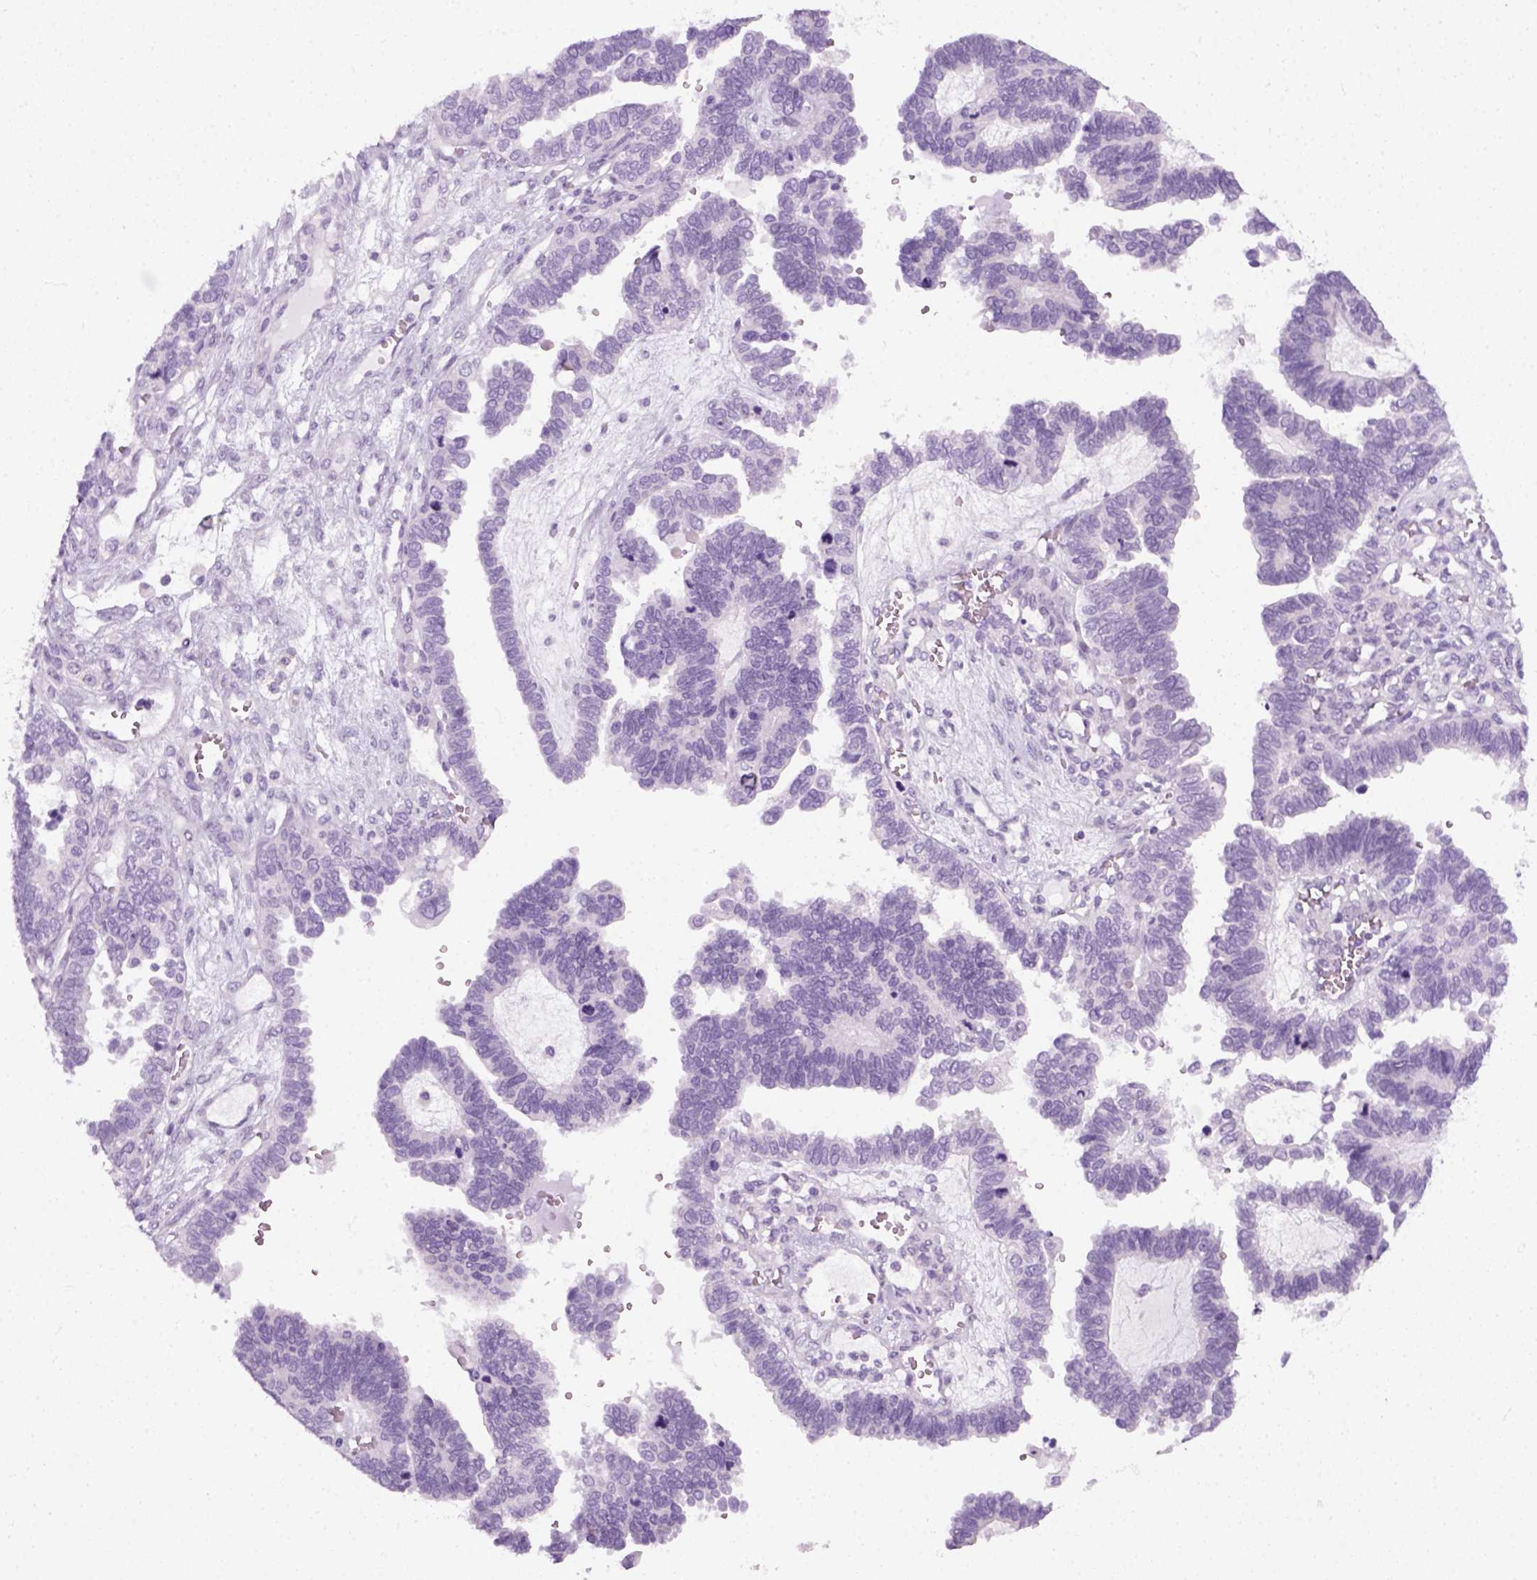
{"staining": {"intensity": "negative", "quantity": "none", "location": "none"}, "tissue": "ovarian cancer", "cell_type": "Tumor cells", "image_type": "cancer", "snomed": [{"axis": "morphology", "description": "Cystadenocarcinoma, serous, NOS"}, {"axis": "topography", "description": "Ovary"}], "caption": "Immunohistochemical staining of human ovarian cancer (serous cystadenocarcinoma) demonstrates no significant positivity in tumor cells. (DAB (3,3'-diaminobenzidine) IHC with hematoxylin counter stain).", "gene": "SLC12A5", "patient": {"sex": "female", "age": 51}}